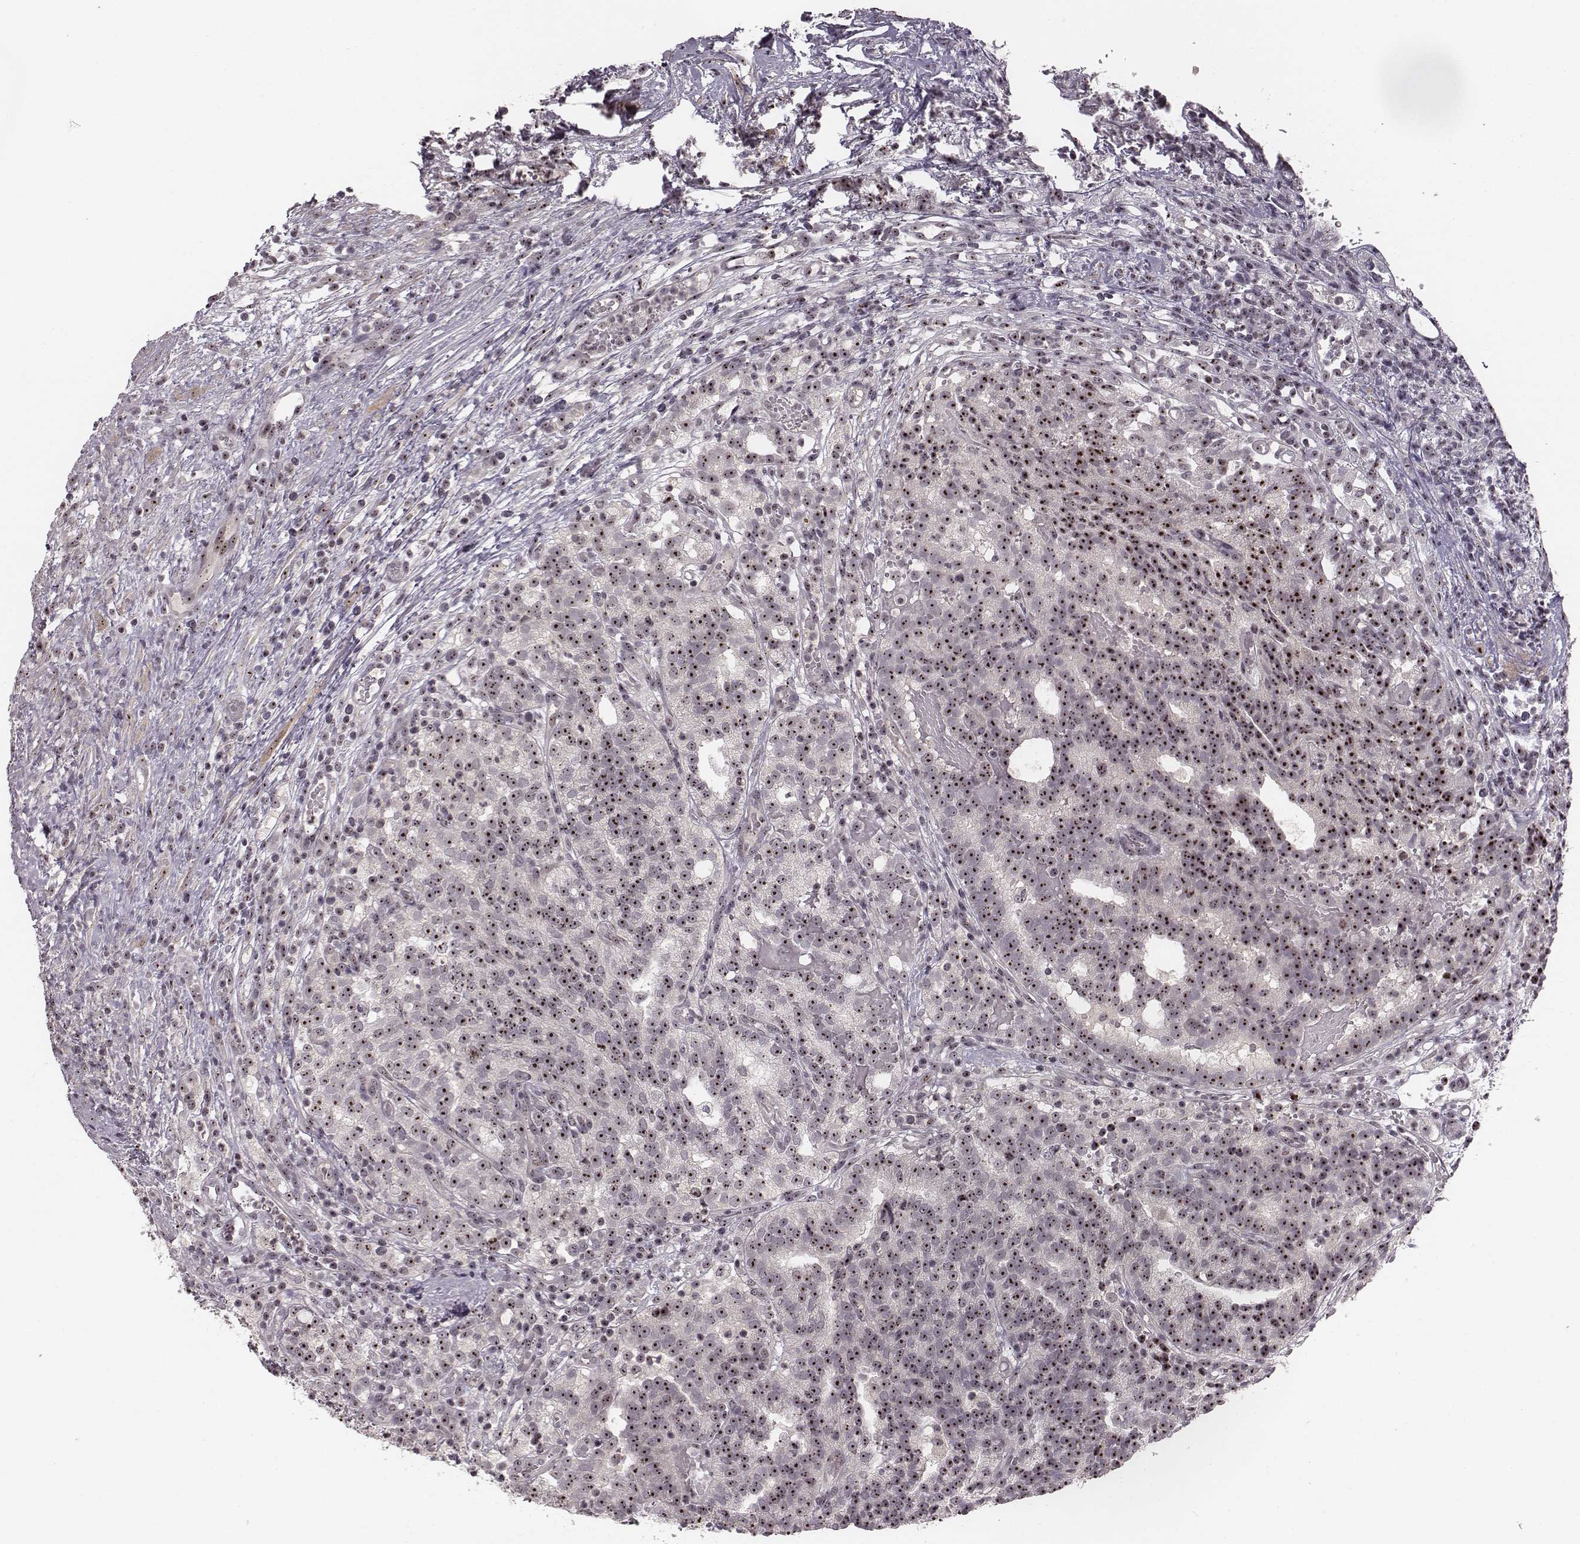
{"staining": {"intensity": "moderate", "quantity": ">75%", "location": "nuclear"}, "tissue": "prostate cancer", "cell_type": "Tumor cells", "image_type": "cancer", "snomed": [{"axis": "morphology", "description": "Adenocarcinoma, High grade"}, {"axis": "topography", "description": "Prostate"}], "caption": "This histopathology image displays immunohistochemistry (IHC) staining of high-grade adenocarcinoma (prostate), with medium moderate nuclear expression in approximately >75% of tumor cells.", "gene": "NOP56", "patient": {"sex": "male", "age": 53}}